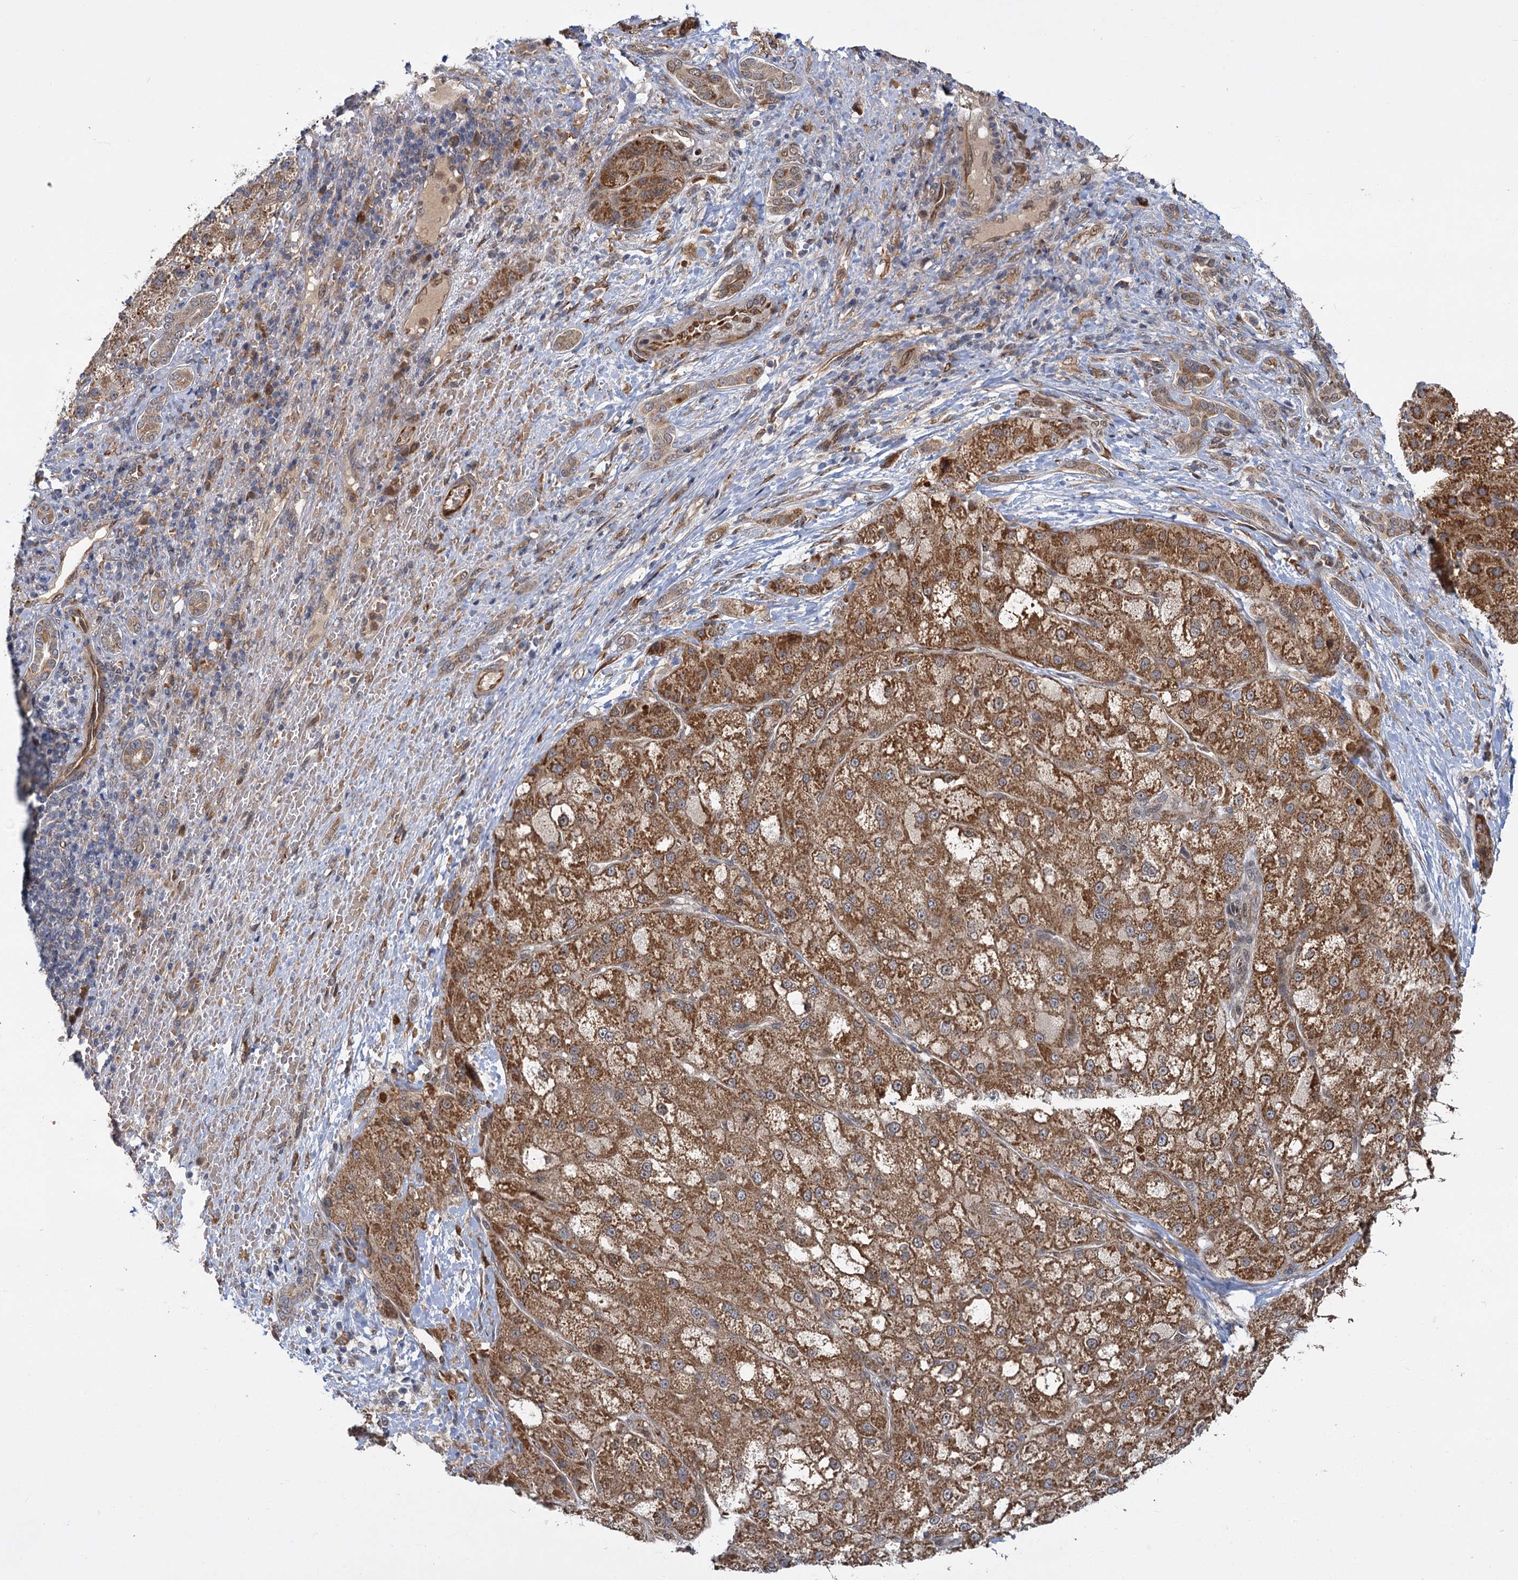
{"staining": {"intensity": "moderate", "quantity": ">75%", "location": "cytoplasmic/membranous"}, "tissue": "liver cancer", "cell_type": "Tumor cells", "image_type": "cancer", "snomed": [{"axis": "morphology", "description": "Normal tissue, NOS"}, {"axis": "morphology", "description": "Carcinoma, Hepatocellular, NOS"}, {"axis": "topography", "description": "Liver"}], "caption": "Immunohistochemical staining of liver cancer (hepatocellular carcinoma) reveals medium levels of moderate cytoplasmic/membranous protein staining in approximately >75% of tumor cells.", "gene": "APBA2", "patient": {"sex": "male", "age": 57}}